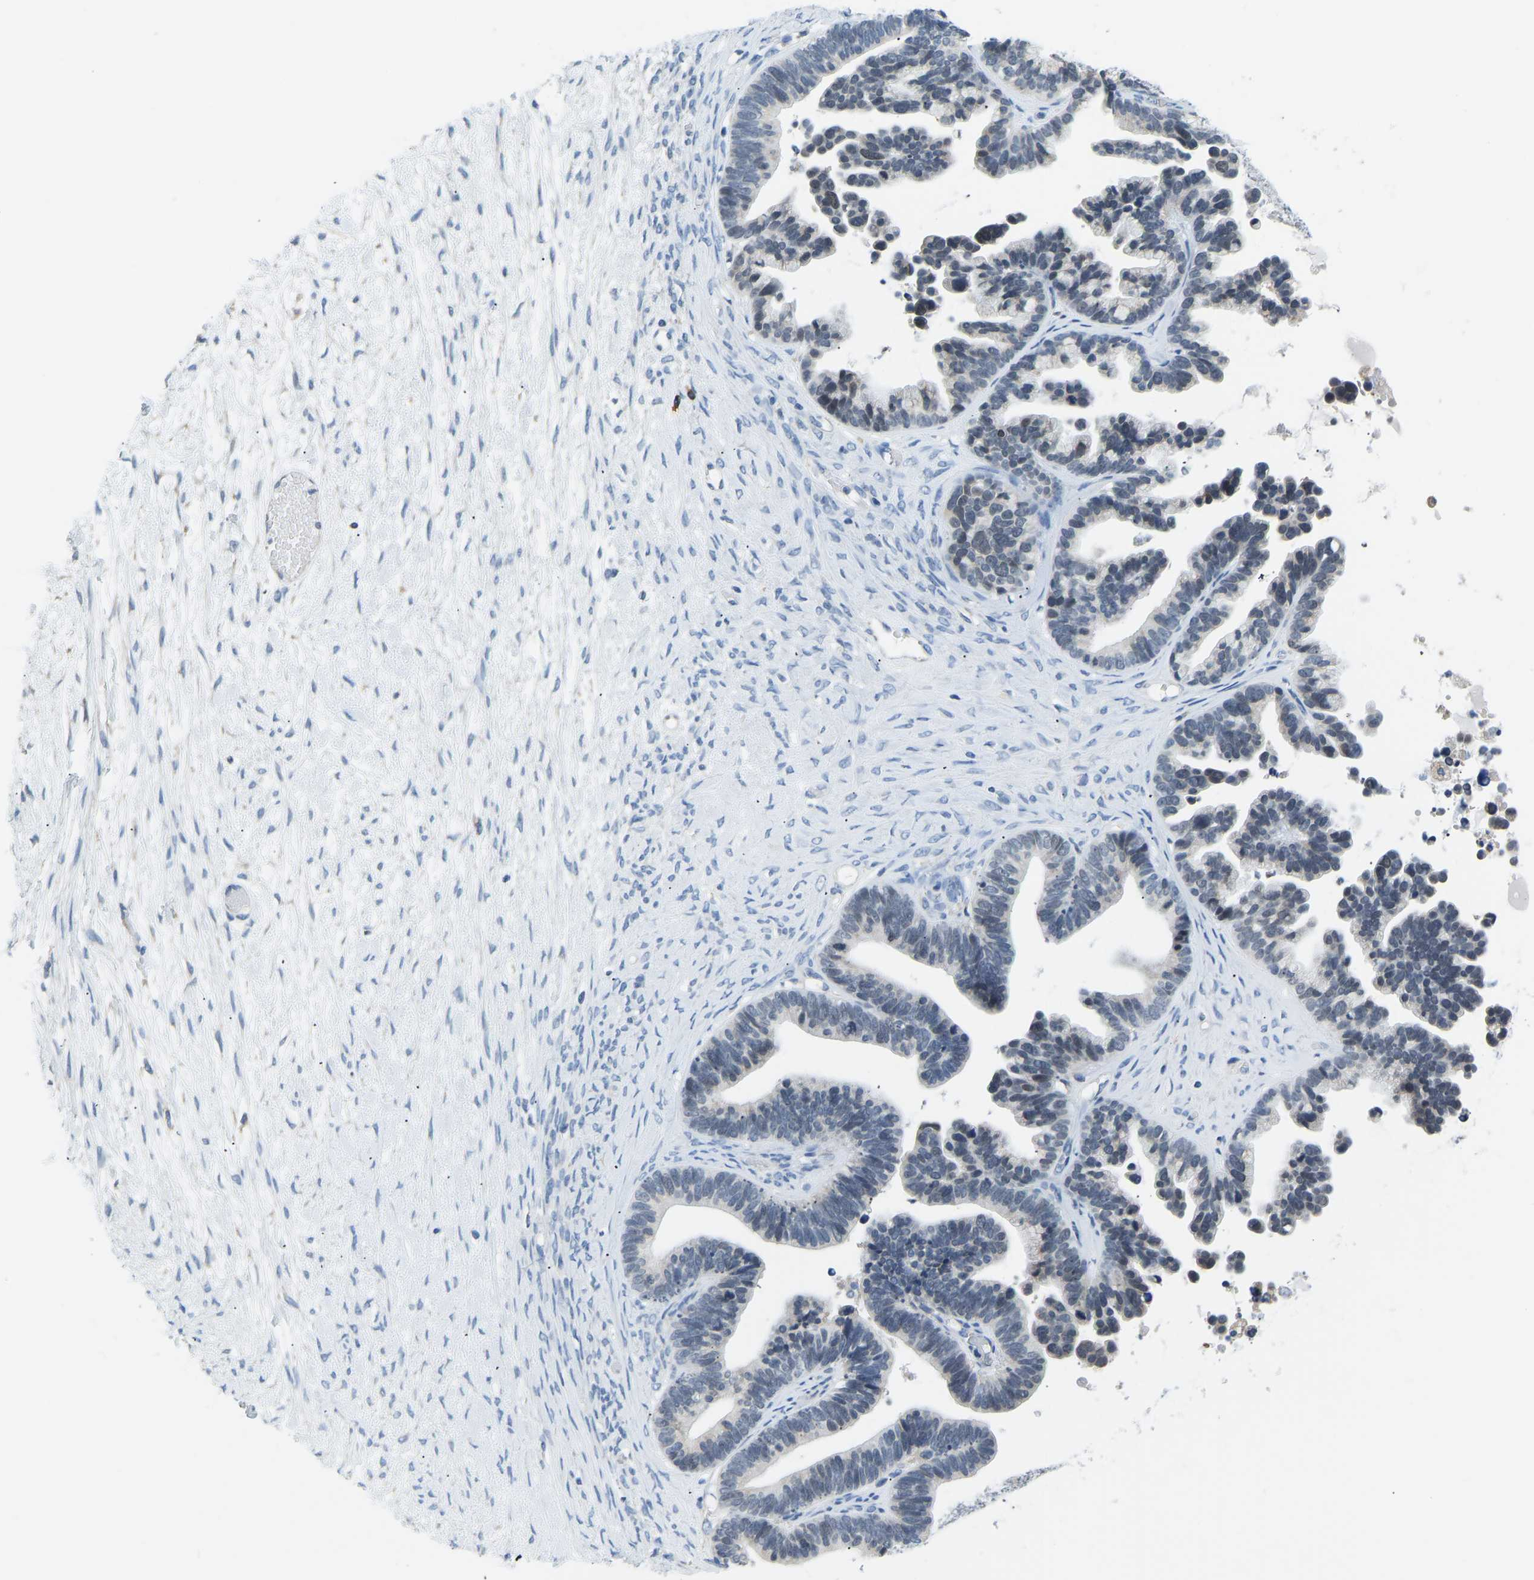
{"staining": {"intensity": "weak", "quantity": "<25%", "location": "nuclear"}, "tissue": "ovarian cancer", "cell_type": "Tumor cells", "image_type": "cancer", "snomed": [{"axis": "morphology", "description": "Cystadenocarcinoma, serous, NOS"}, {"axis": "topography", "description": "Ovary"}], "caption": "This image is of serous cystadenocarcinoma (ovarian) stained with immunohistochemistry to label a protein in brown with the nuclei are counter-stained blue. There is no positivity in tumor cells.", "gene": "VRK1", "patient": {"sex": "female", "age": 56}}